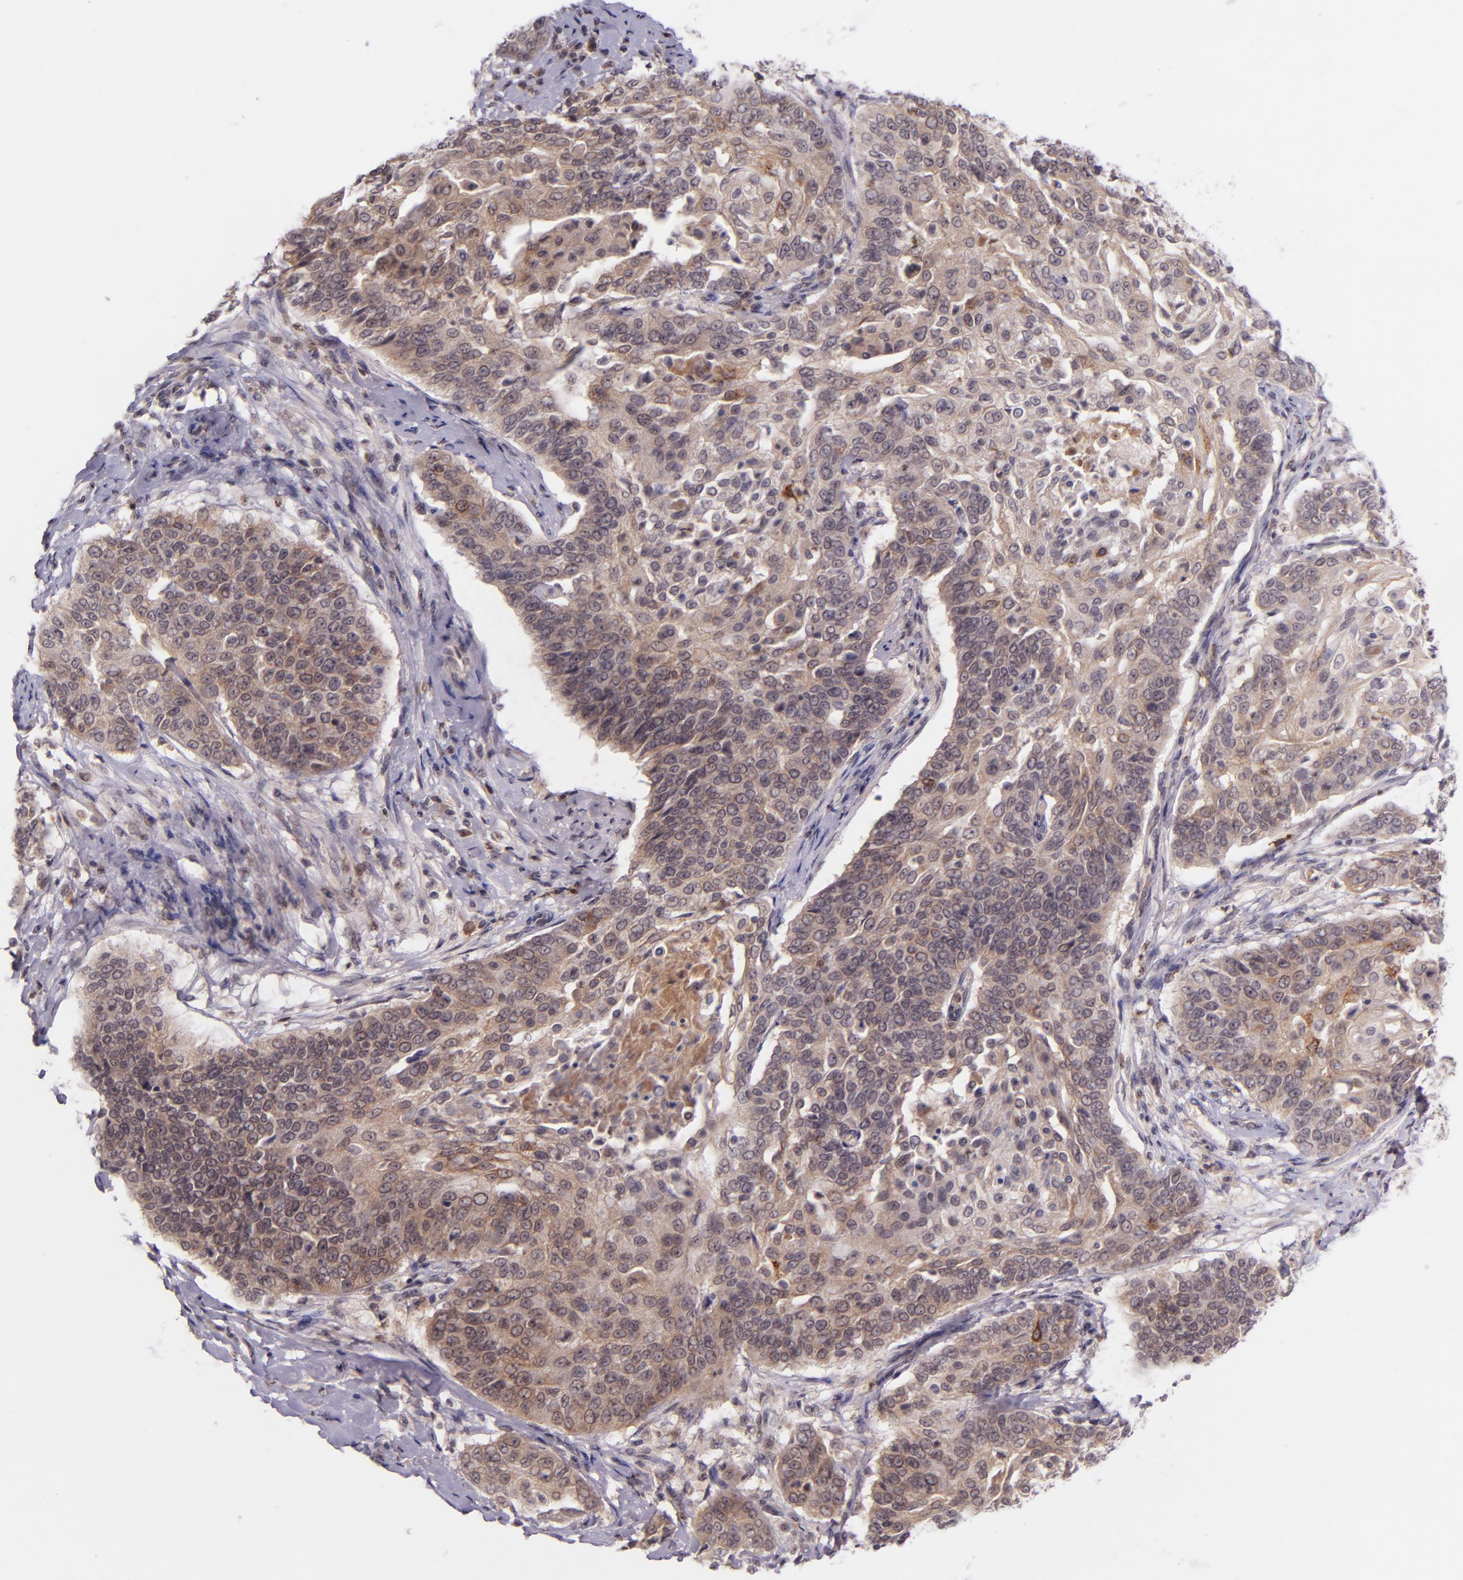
{"staining": {"intensity": "moderate", "quantity": "25%-75%", "location": "cytoplasmic/membranous"}, "tissue": "cervical cancer", "cell_type": "Tumor cells", "image_type": "cancer", "snomed": [{"axis": "morphology", "description": "Squamous cell carcinoma, NOS"}, {"axis": "topography", "description": "Cervix"}], "caption": "Human cervical squamous cell carcinoma stained for a protein (brown) exhibits moderate cytoplasmic/membranous positive staining in approximately 25%-75% of tumor cells.", "gene": "SELL", "patient": {"sex": "female", "age": 64}}